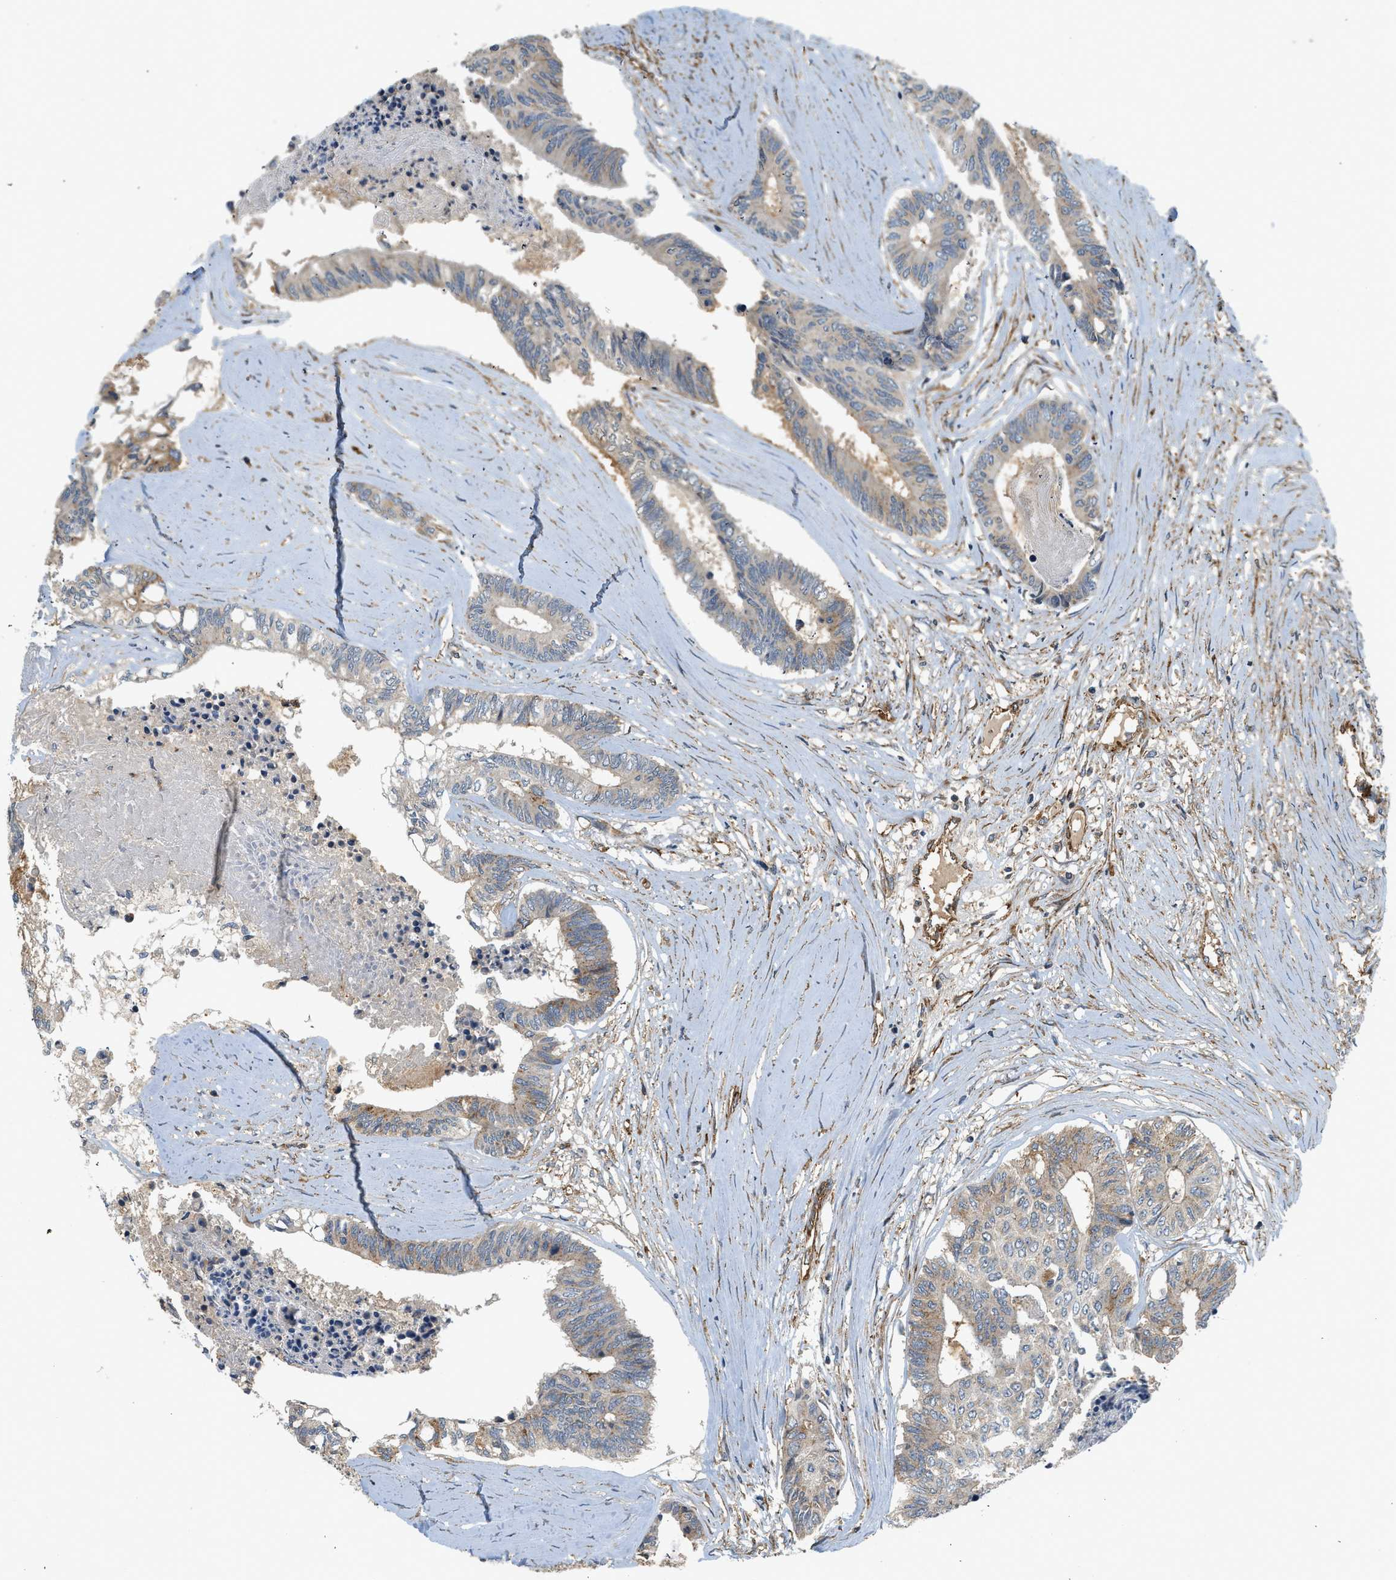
{"staining": {"intensity": "weak", "quantity": "<25%", "location": "cytoplasmic/membranous"}, "tissue": "colorectal cancer", "cell_type": "Tumor cells", "image_type": "cancer", "snomed": [{"axis": "morphology", "description": "Adenocarcinoma, NOS"}, {"axis": "topography", "description": "Rectum"}], "caption": "DAB (3,3'-diaminobenzidine) immunohistochemical staining of colorectal adenocarcinoma displays no significant expression in tumor cells.", "gene": "HIP1", "patient": {"sex": "male", "age": 63}}